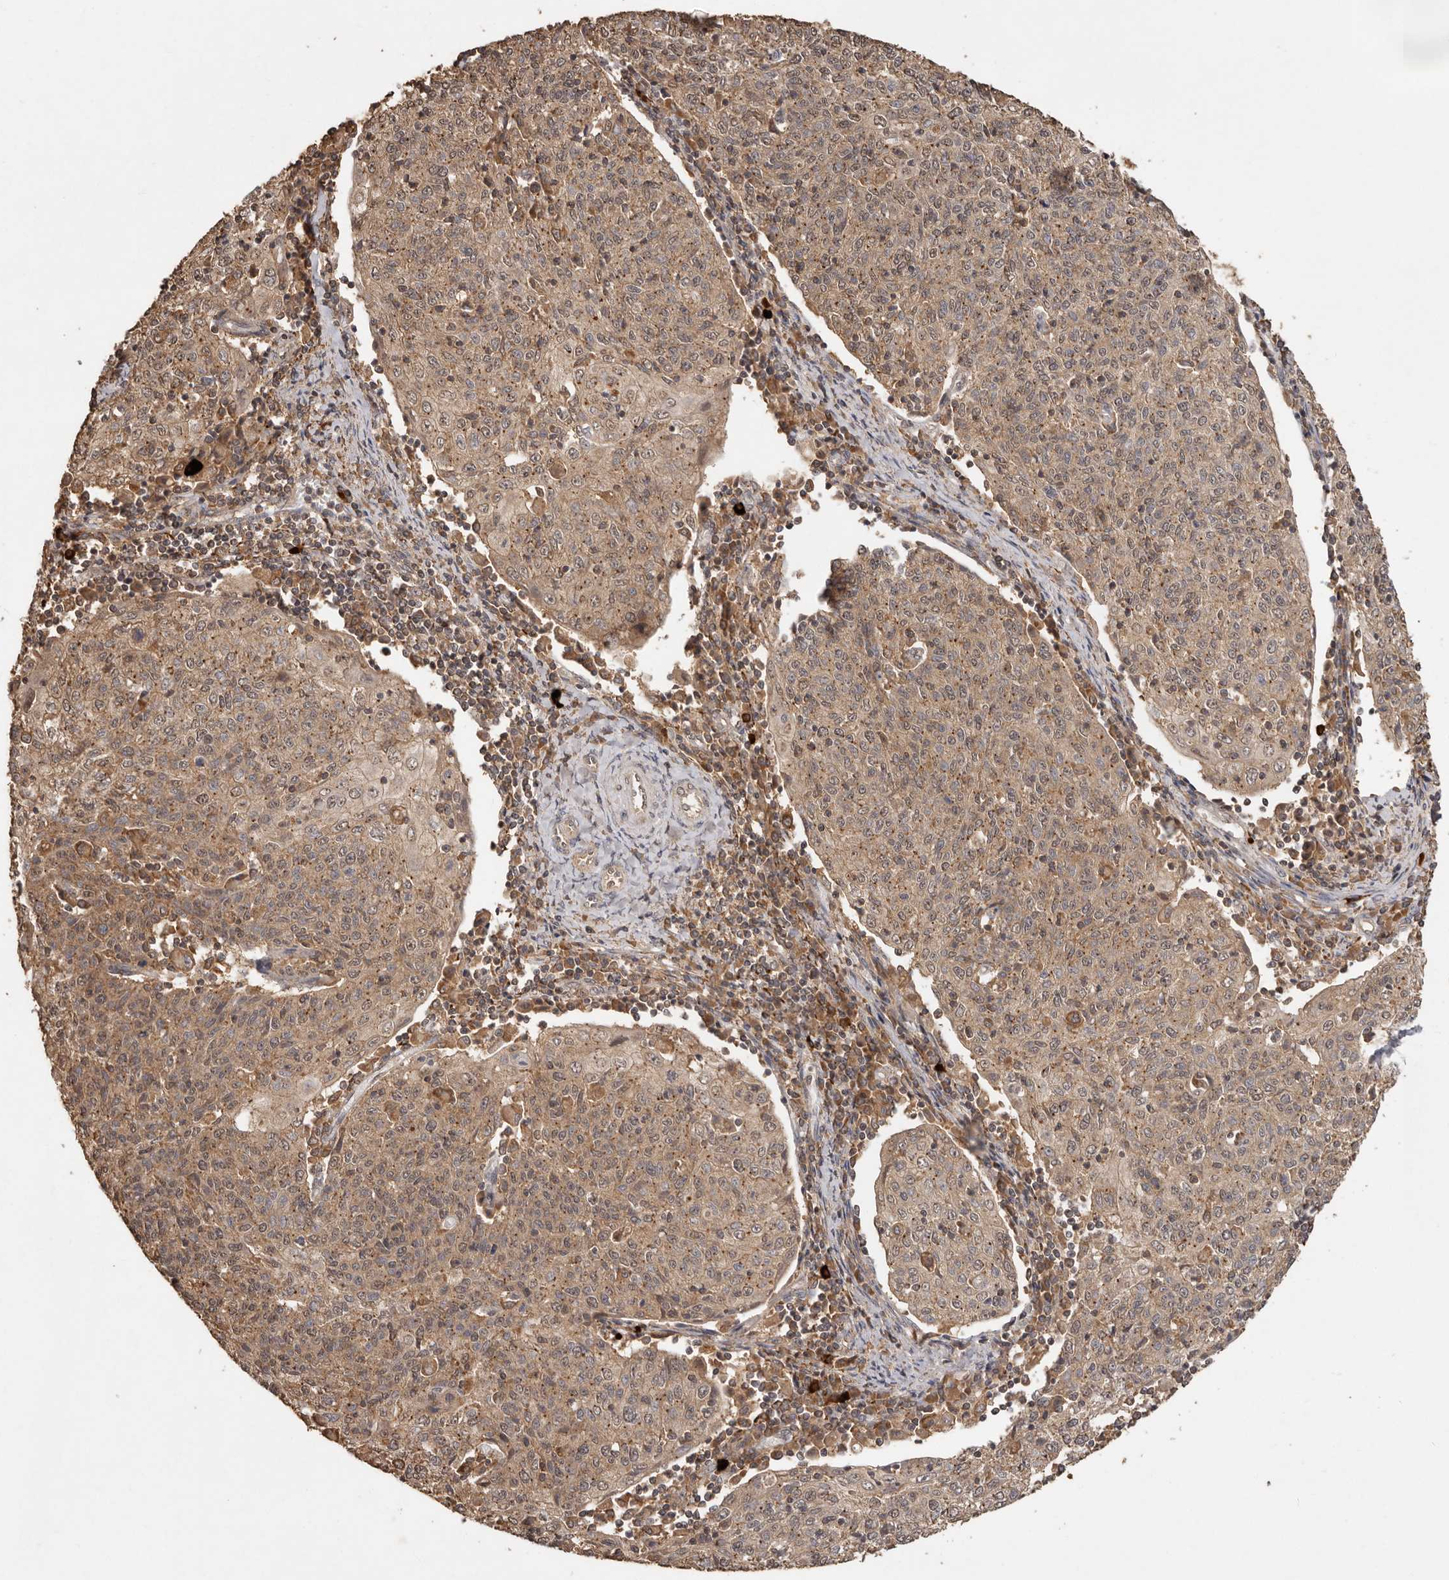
{"staining": {"intensity": "moderate", "quantity": ">75%", "location": "cytoplasmic/membranous"}, "tissue": "cervical cancer", "cell_type": "Tumor cells", "image_type": "cancer", "snomed": [{"axis": "morphology", "description": "Squamous cell carcinoma, NOS"}, {"axis": "topography", "description": "Cervix"}], "caption": "Human cervical squamous cell carcinoma stained with a protein marker shows moderate staining in tumor cells.", "gene": "RWDD1", "patient": {"sex": "female", "age": 48}}